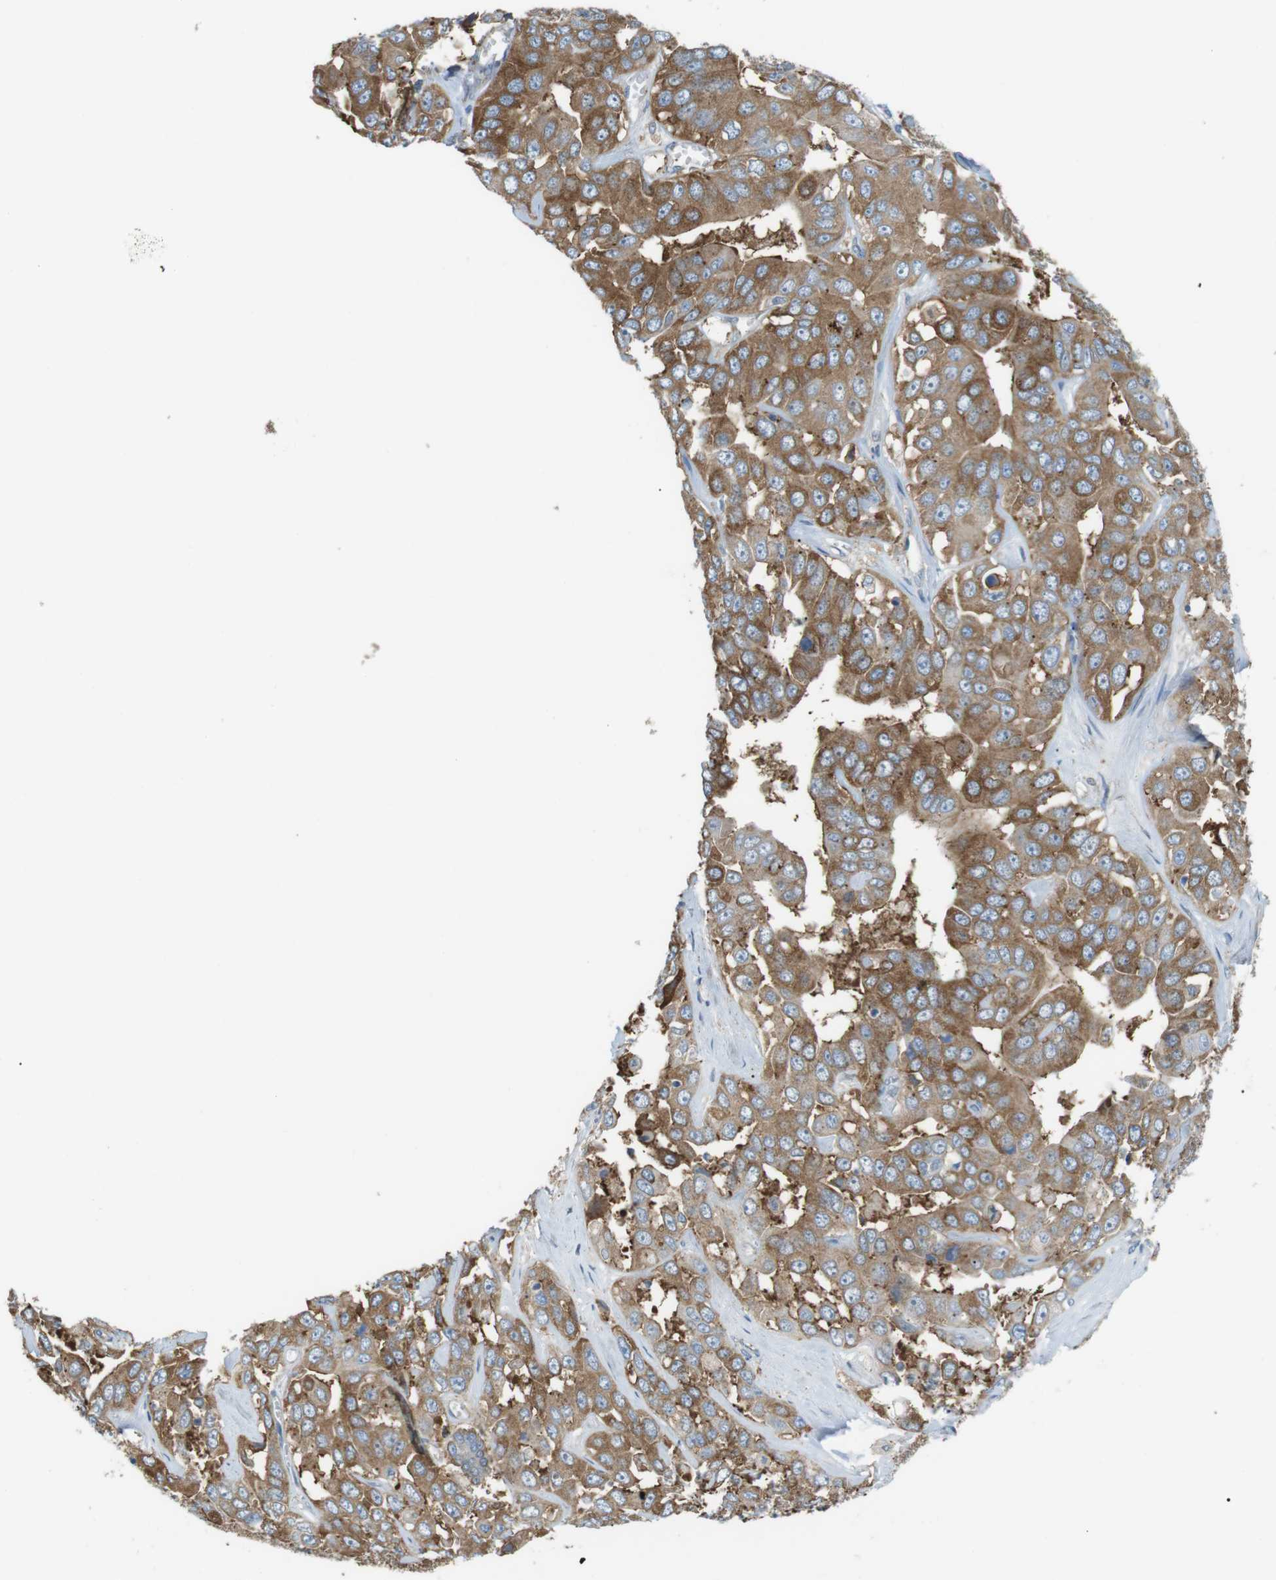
{"staining": {"intensity": "moderate", "quantity": ">75%", "location": "cytoplasmic/membranous"}, "tissue": "liver cancer", "cell_type": "Tumor cells", "image_type": "cancer", "snomed": [{"axis": "morphology", "description": "Cholangiocarcinoma"}, {"axis": "topography", "description": "Liver"}], "caption": "Protein positivity by immunohistochemistry (IHC) shows moderate cytoplasmic/membranous staining in approximately >75% of tumor cells in liver cholangiocarcinoma.", "gene": "PEPD", "patient": {"sex": "female", "age": 52}}